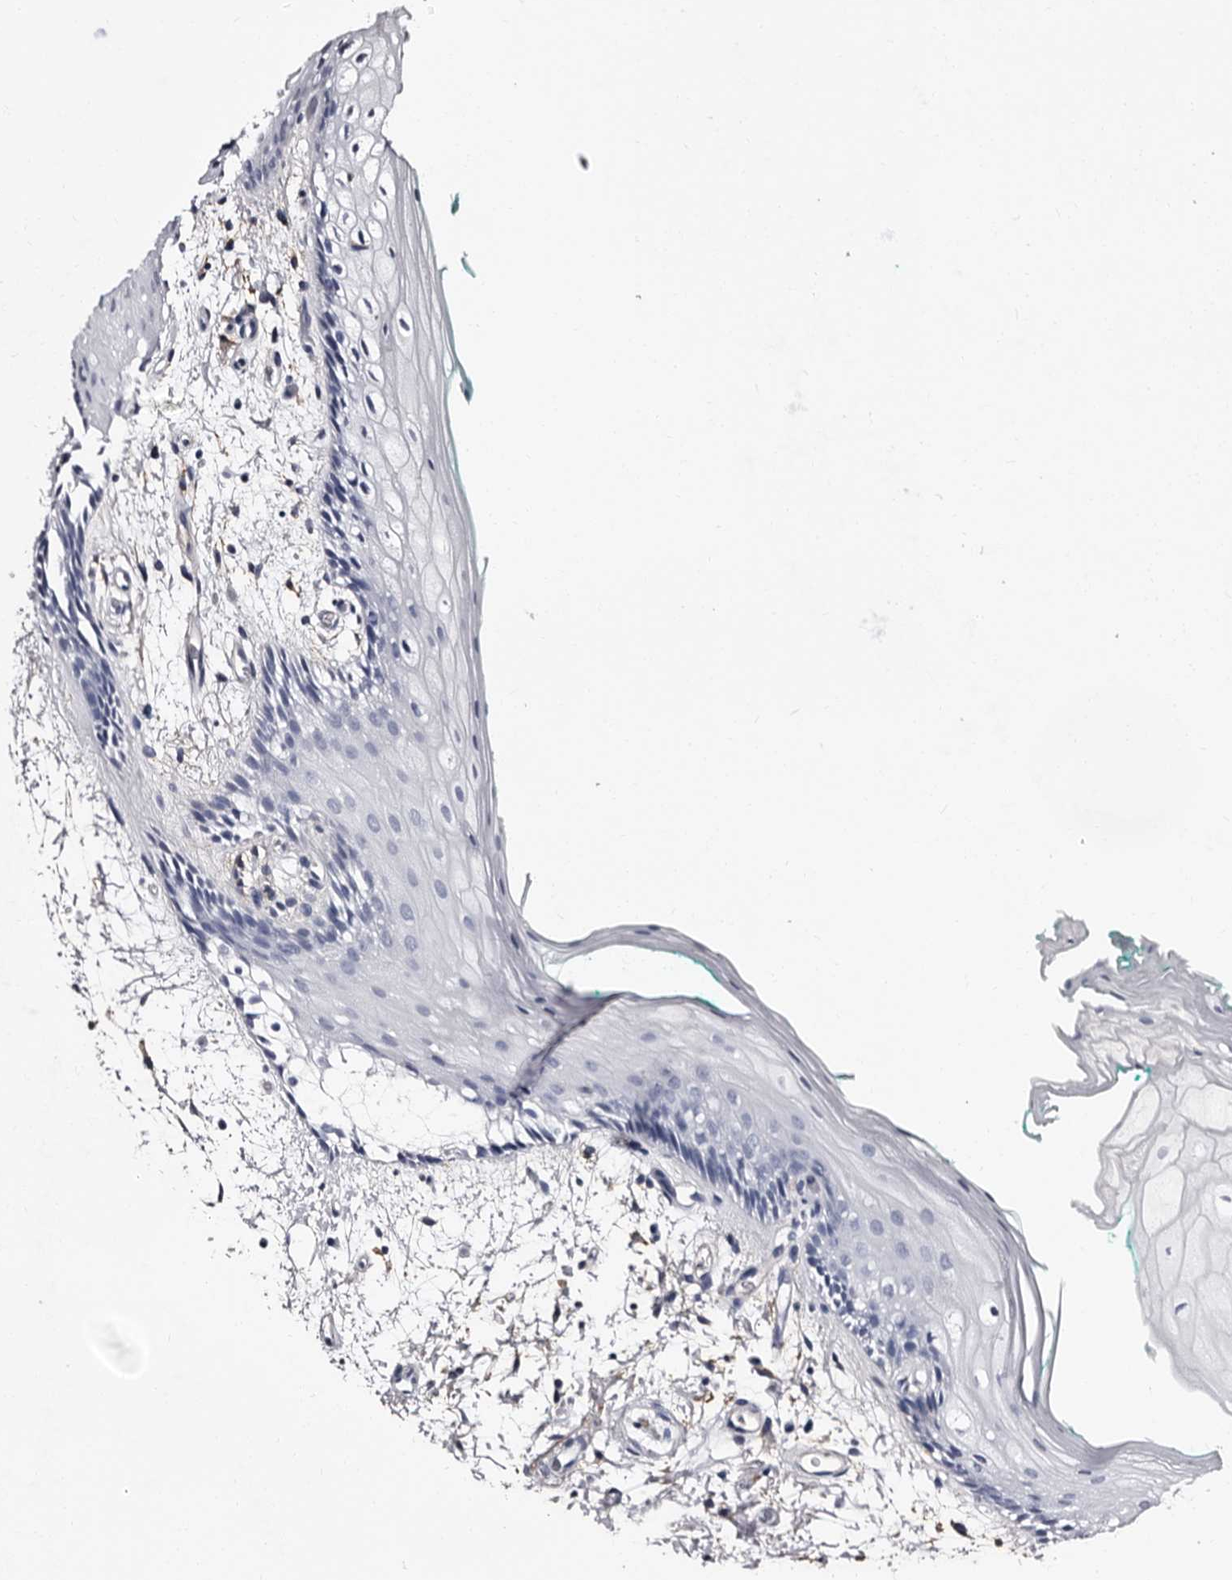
{"staining": {"intensity": "negative", "quantity": "none", "location": "none"}, "tissue": "oral mucosa", "cell_type": "Squamous epithelial cells", "image_type": "normal", "snomed": [{"axis": "morphology", "description": "Normal tissue, NOS"}, {"axis": "topography", "description": "Skeletal muscle"}, {"axis": "topography", "description": "Oral tissue"}, {"axis": "topography", "description": "Peripheral nerve tissue"}], "caption": "High power microscopy image of an IHC histopathology image of normal oral mucosa, revealing no significant staining in squamous epithelial cells. The staining is performed using DAB (3,3'-diaminobenzidine) brown chromogen with nuclei counter-stained in using hematoxylin.", "gene": "EPB41L3", "patient": {"sex": "female", "age": 84}}